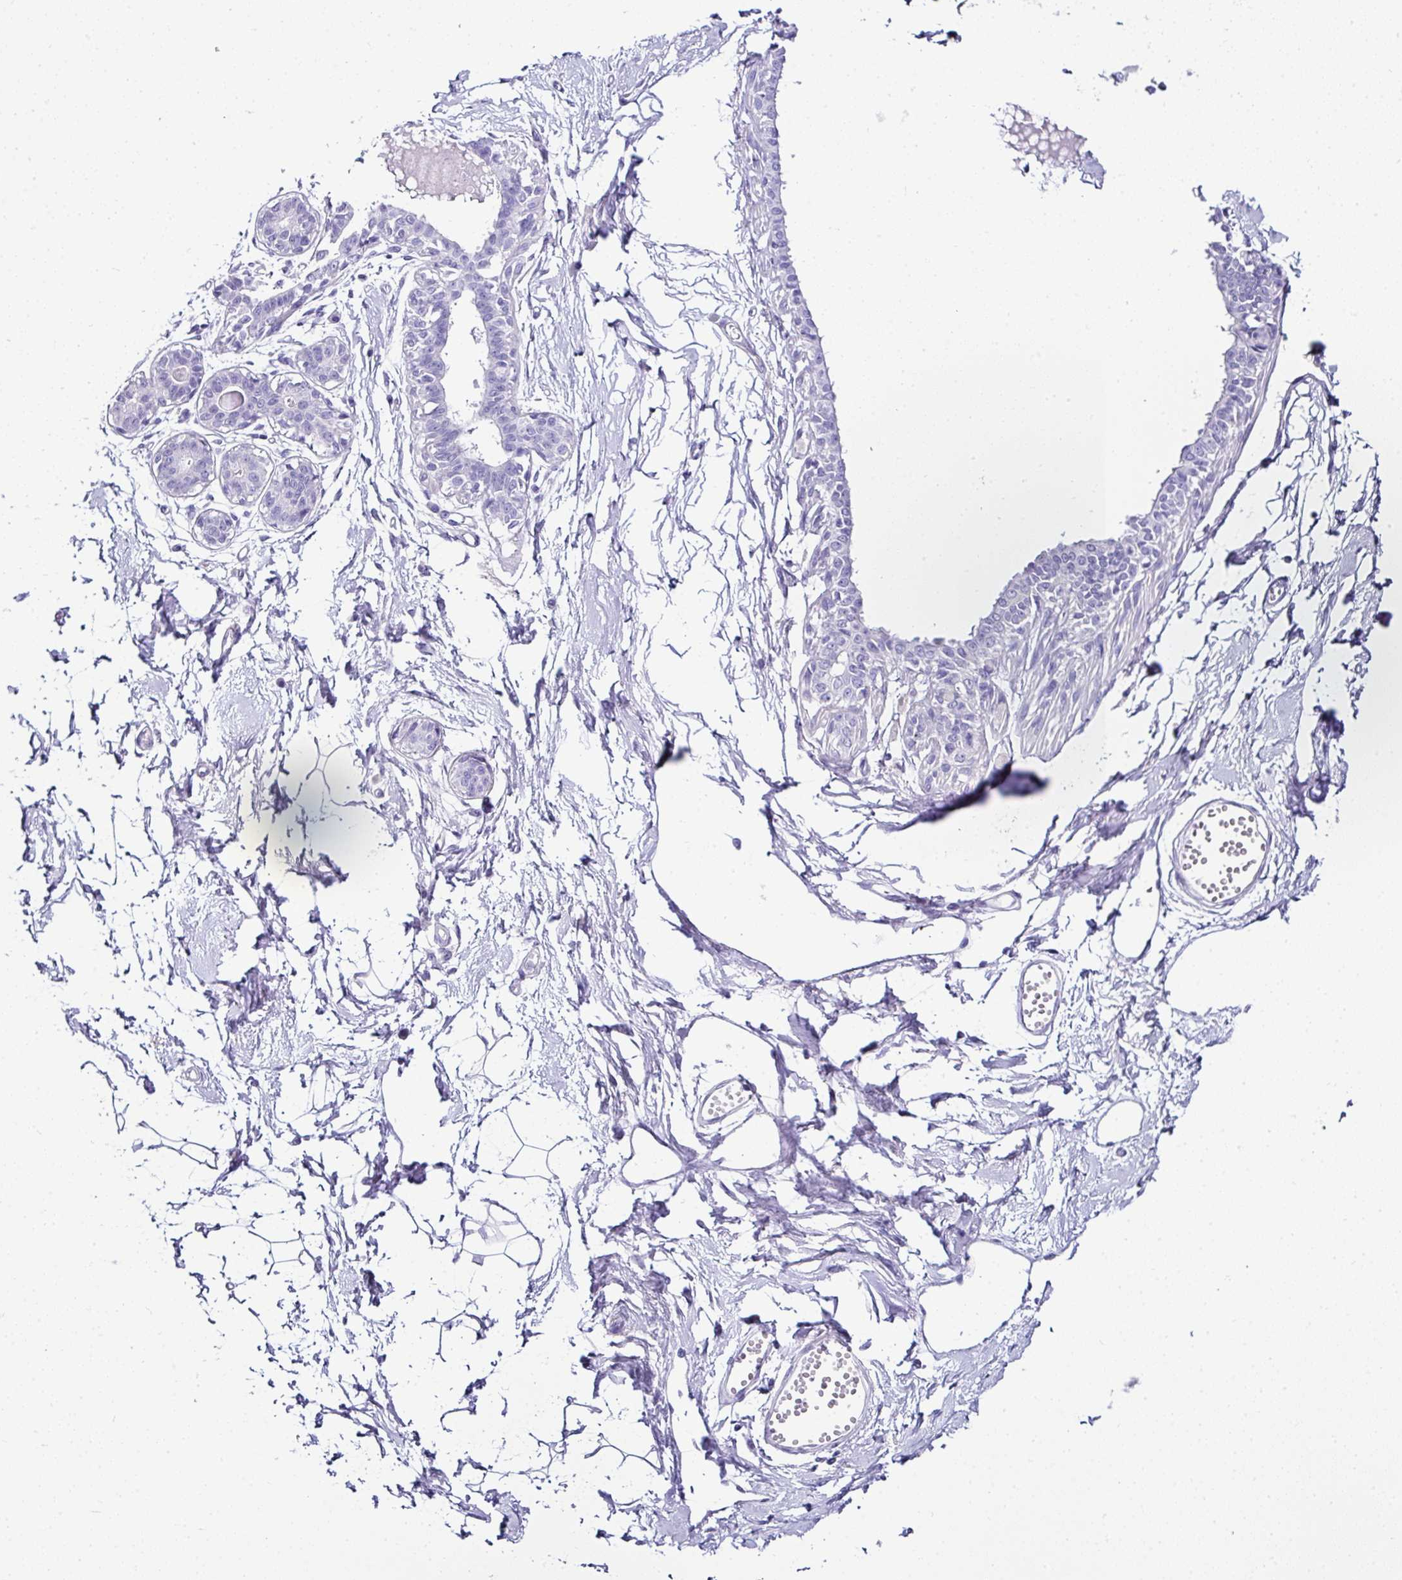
{"staining": {"intensity": "negative", "quantity": "none", "location": "none"}, "tissue": "breast", "cell_type": "Adipocytes", "image_type": "normal", "snomed": [{"axis": "morphology", "description": "Normal tissue, NOS"}, {"axis": "topography", "description": "Breast"}], "caption": "IHC histopathology image of benign breast: breast stained with DAB demonstrates no significant protein positivity in adipocytes. (Immunohistochemistry, brightfield microscopy, high magnification).", "gene": "NAPSA", "patient": {"sex": "female", "age": 45}}